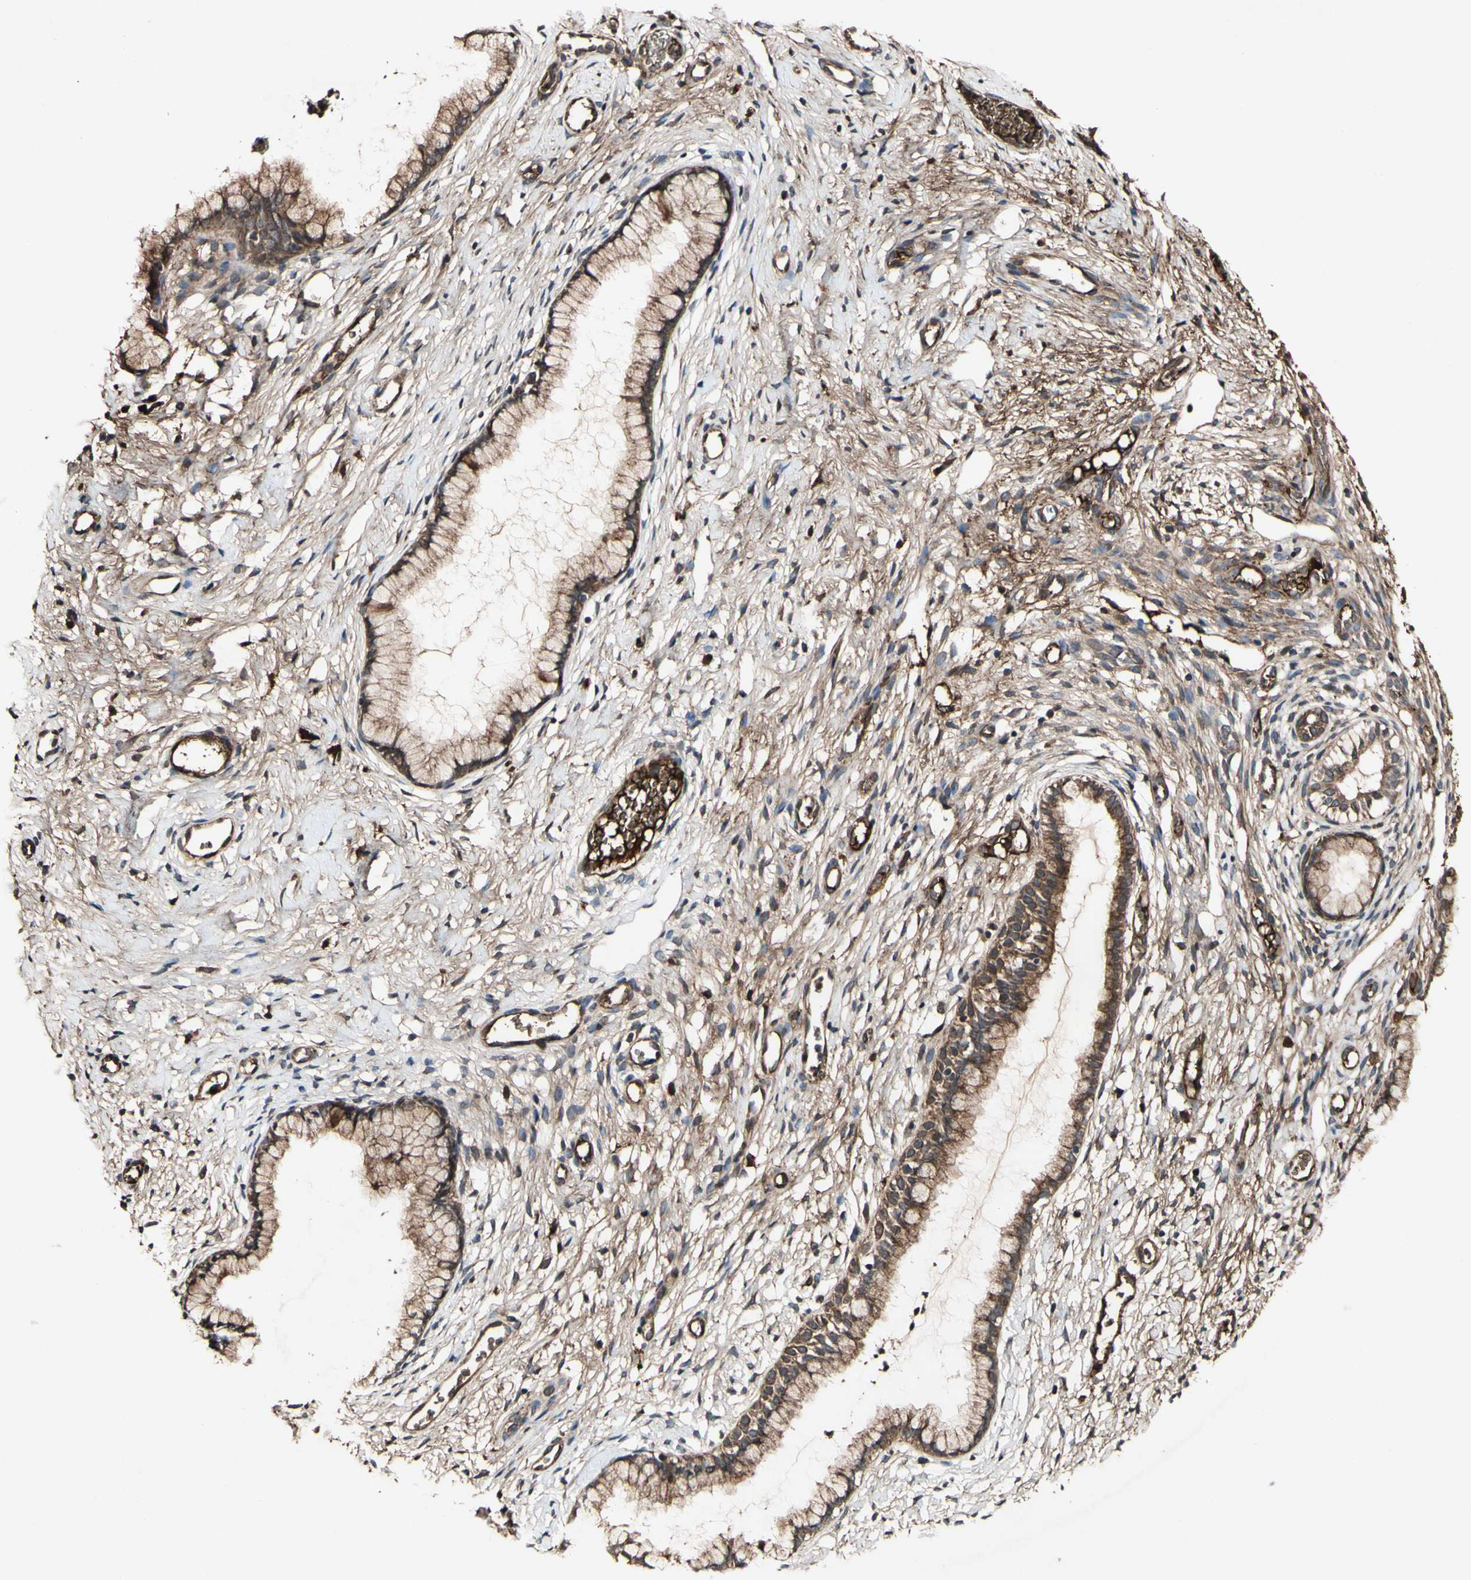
{"staining": {"intensity": "strong", "quantity": ">75%", "location": "cytoplasmic/membranous"}, "tissue": "cervix", "cell_type": "Glandular cells", "image_type": "normal", "snomed": [{"axis": "morphology", "description": "Normal tissue, NOS"}, {"axis": "topography", "description": "Cervix"}], "caption": "This is an image of IHC staining of unremarkable cervix, which shows strong positivity in the cytoplasmic/membranous of glandular cells.", "gene": "PLAT", "patient": {"sex": "female", "age": 65}}